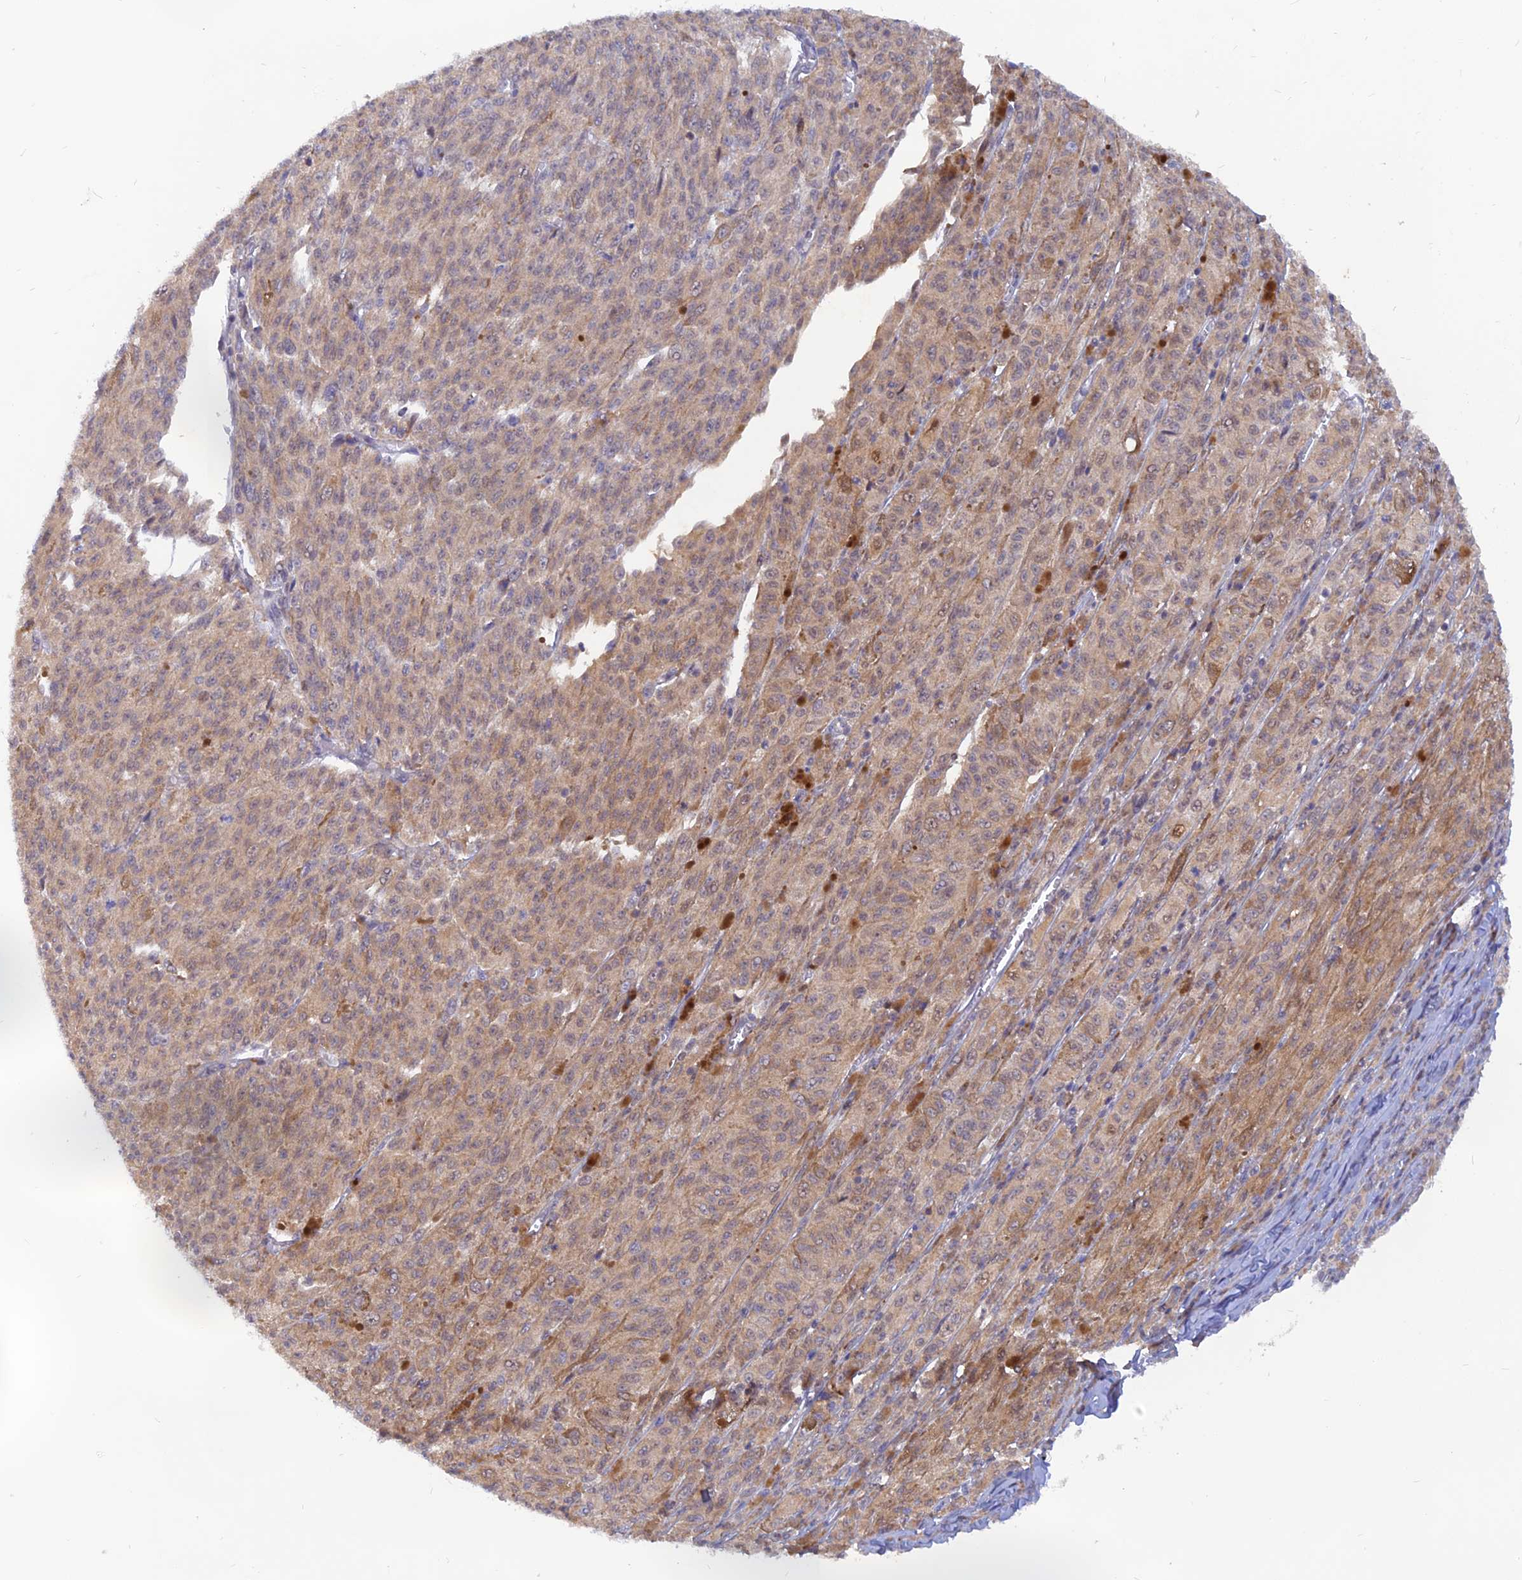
{"staining": {"intensity": "weak", "quantity": ">75%", "location": "cytoplasmic/membranous"}, "tissue": "melanoma", "cell_type": "Tumor cells", "image_type": "cancer", "snomed": [{"axis": "morphology", "description": "Malignant melanoma, NOS"}, {"axis": "topography", "description": "Skin"}], "caption": "Weak cytoplasmic/membranous positivity for a protein is seen in about >75% of tumor cells of melanoma using immunohistochemistry.", "gene": "DNAJC16", "patient": {"sex": "female", "age": 52}}